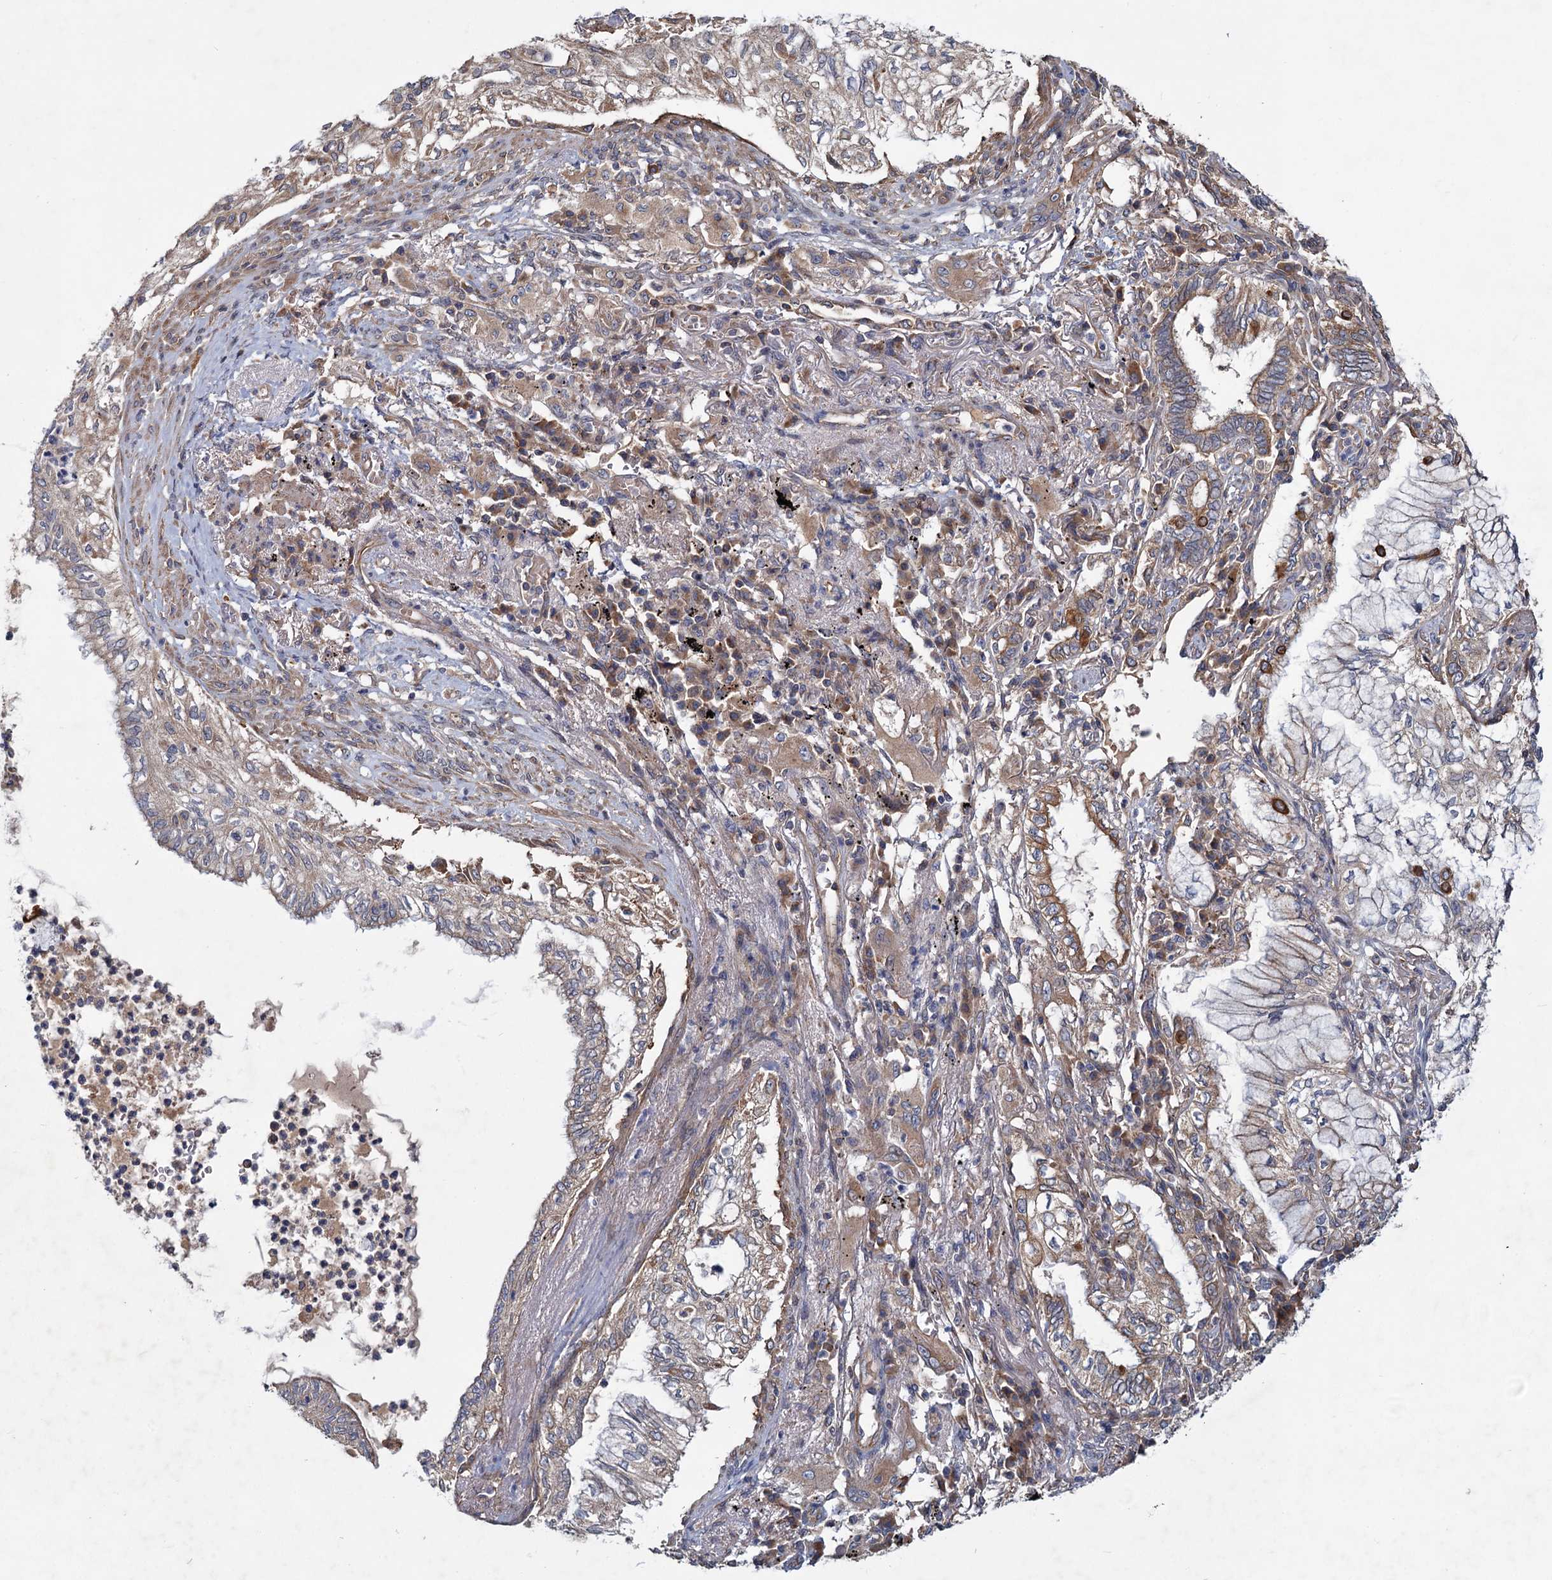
{"staining": {"intensity": "weak", "quantity": "25%-75%", "location": "cytoplasmic/membranous"}, "tissue": "lung cancer", "cell_type": "Tumor cells", "image_type": "cancer", "snomed": [{"axis": "morphology", "description": "Adenocarcinoma, NOS"}, {"axis": "topography", "description": "Lung"}], "caption": "Immunohistochemistry (IHC) photomicrograph of human lung cancer (adenocarcinoma) stained for a protein (brown), which exhibits low levels of weak cytoplasmic/membranous positivity in about 25%-75% of tumor cells.", "gene": "MTRR", "patient": {"sex": "female", "age": 70}}